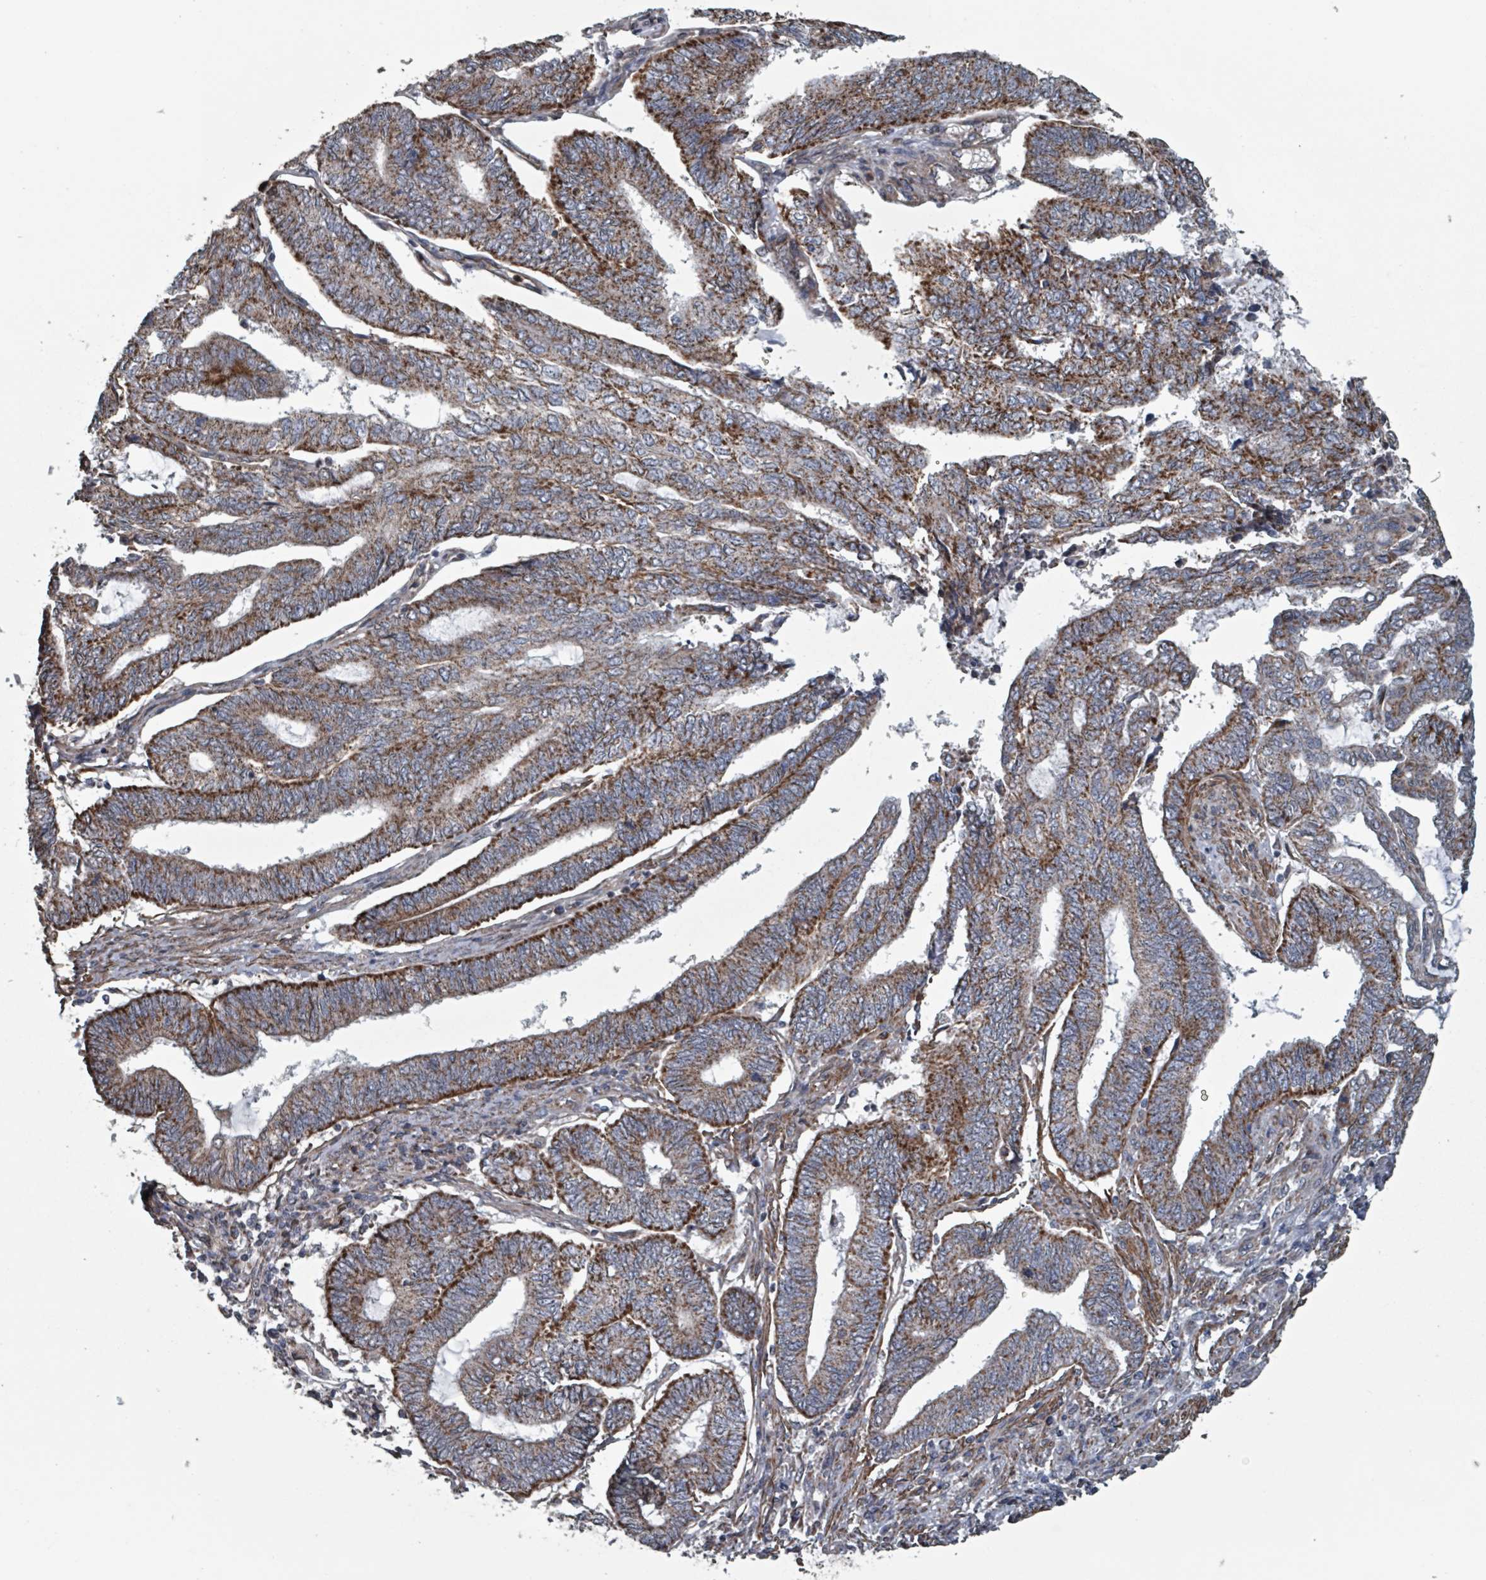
{"staining": {"intensity": "moderate", "quantity": ">75%", "location": "cytoplasmic/membranous"}, "tissue": "endometrial cancer", "cell_type": "Tumor cells", "image_type": "cancer", "snomed": [{"axis": "morphology", "description": "Adenocarcinoma, NOS"}, {"axis": "topography", "description": "Uterus"}, {"axis": "topography", "description": "Endometrium"}], "caption": "A medium amount of moderate cytoplasmic/membranous staining is appreciated in approximately >75% of tumor cells in endometrial cancer (adenocarcinoma) tissue.", "gene": "MRPL4", "patient": {"sex": "female", "age": 70}}